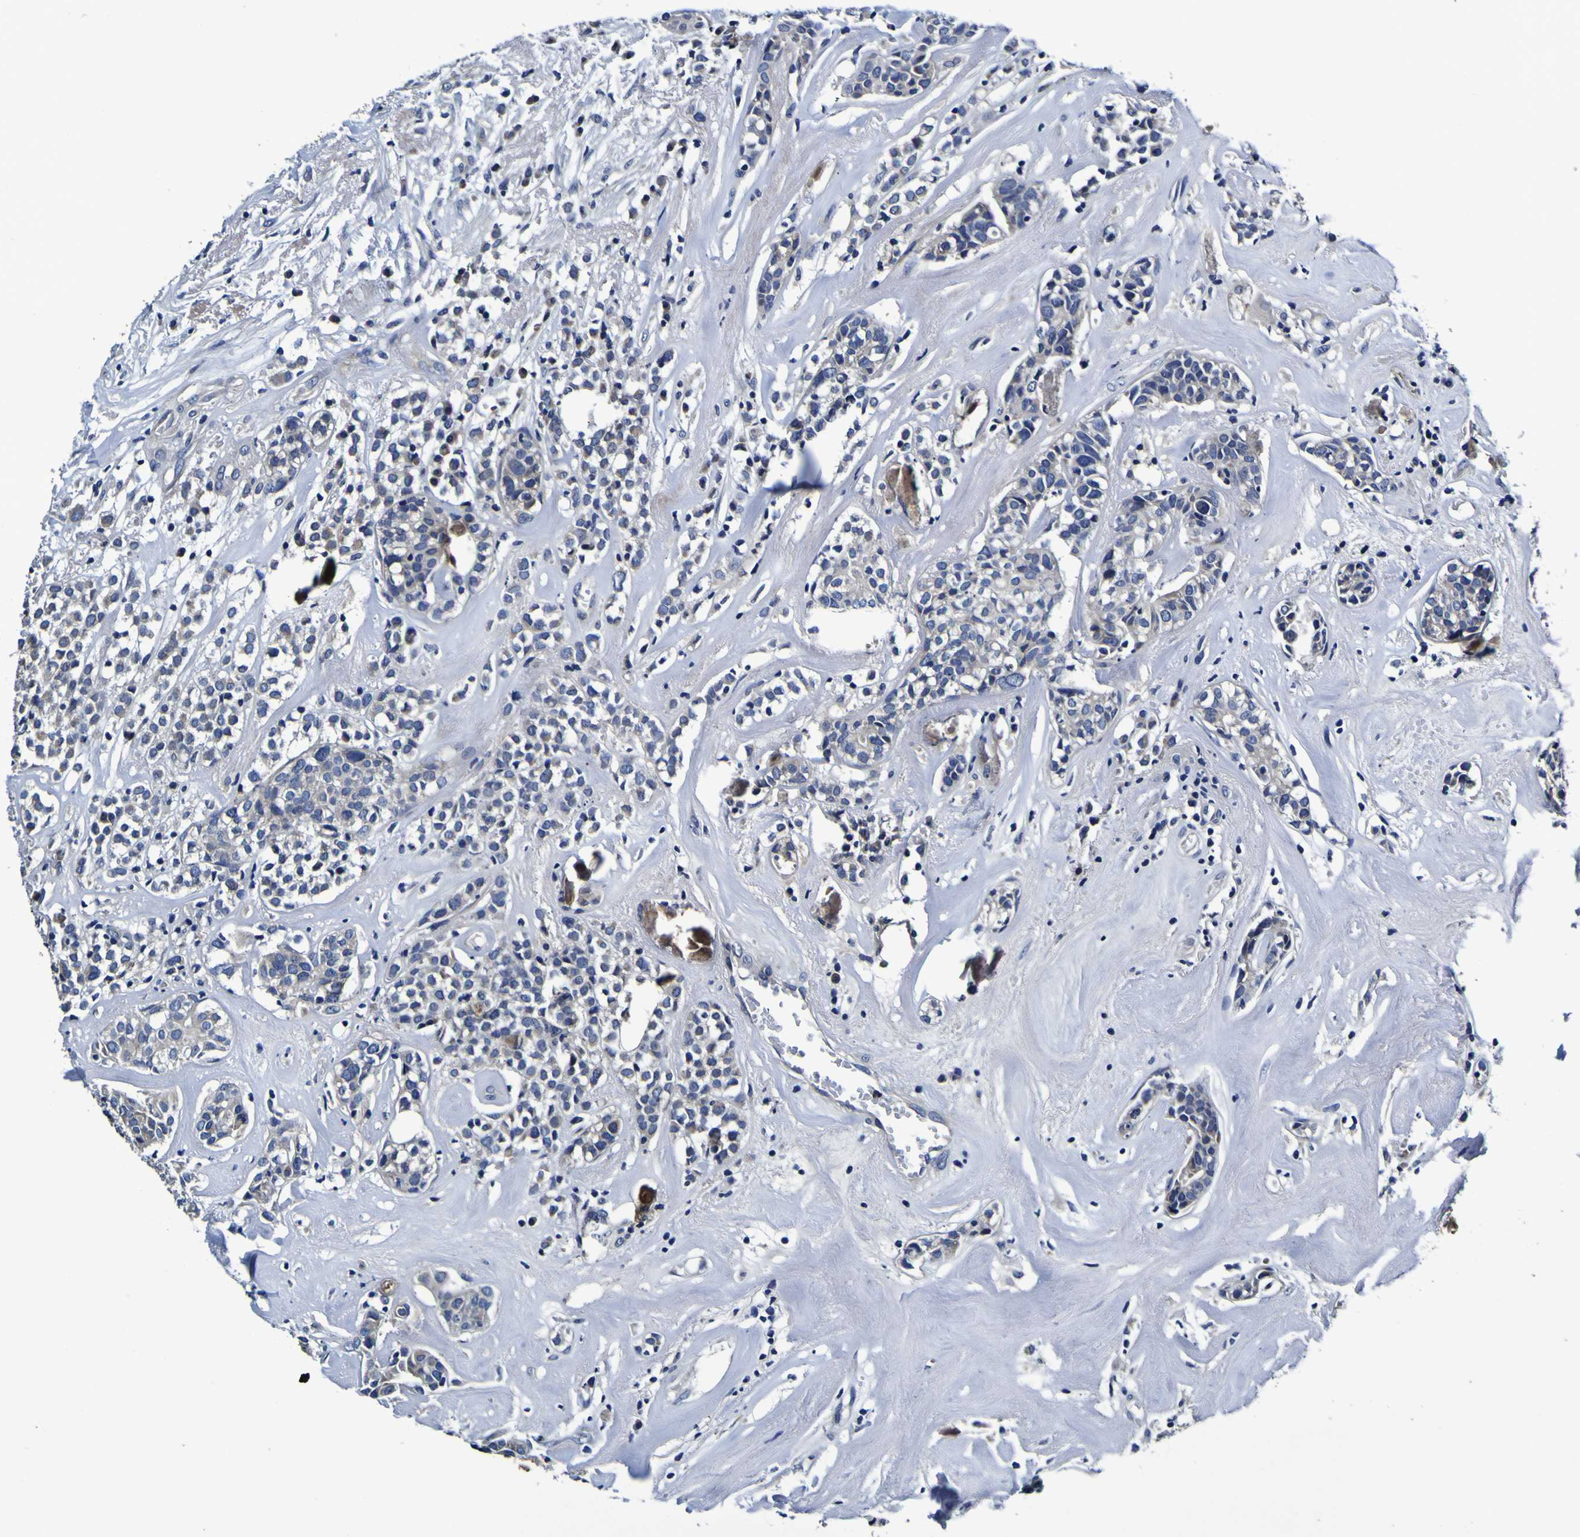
{"staining": {"intensity": "negative", "quantity": "none", "location": "none"}, "tissue": "head and neck cancer", "cell_type": "Tumor cells", "image_type": "cancer", "snomed": [{"axis": "morphology", "description": "Adenocarcinoma, NOS"}, {"axis": "topography", "description": "Salivary gland"}, {"axis": "topography", "description": "Head-Neck"}], "caption": "There is no significant staining in tumor cells of head and neck cancer. Brightfield microscopy of immunohistochemistry stained with DAB (brown) and hematoxylin (blue), captured at high magnification.", "gene": "PANK4", "patient": {"sex": "female", "age": 65}}